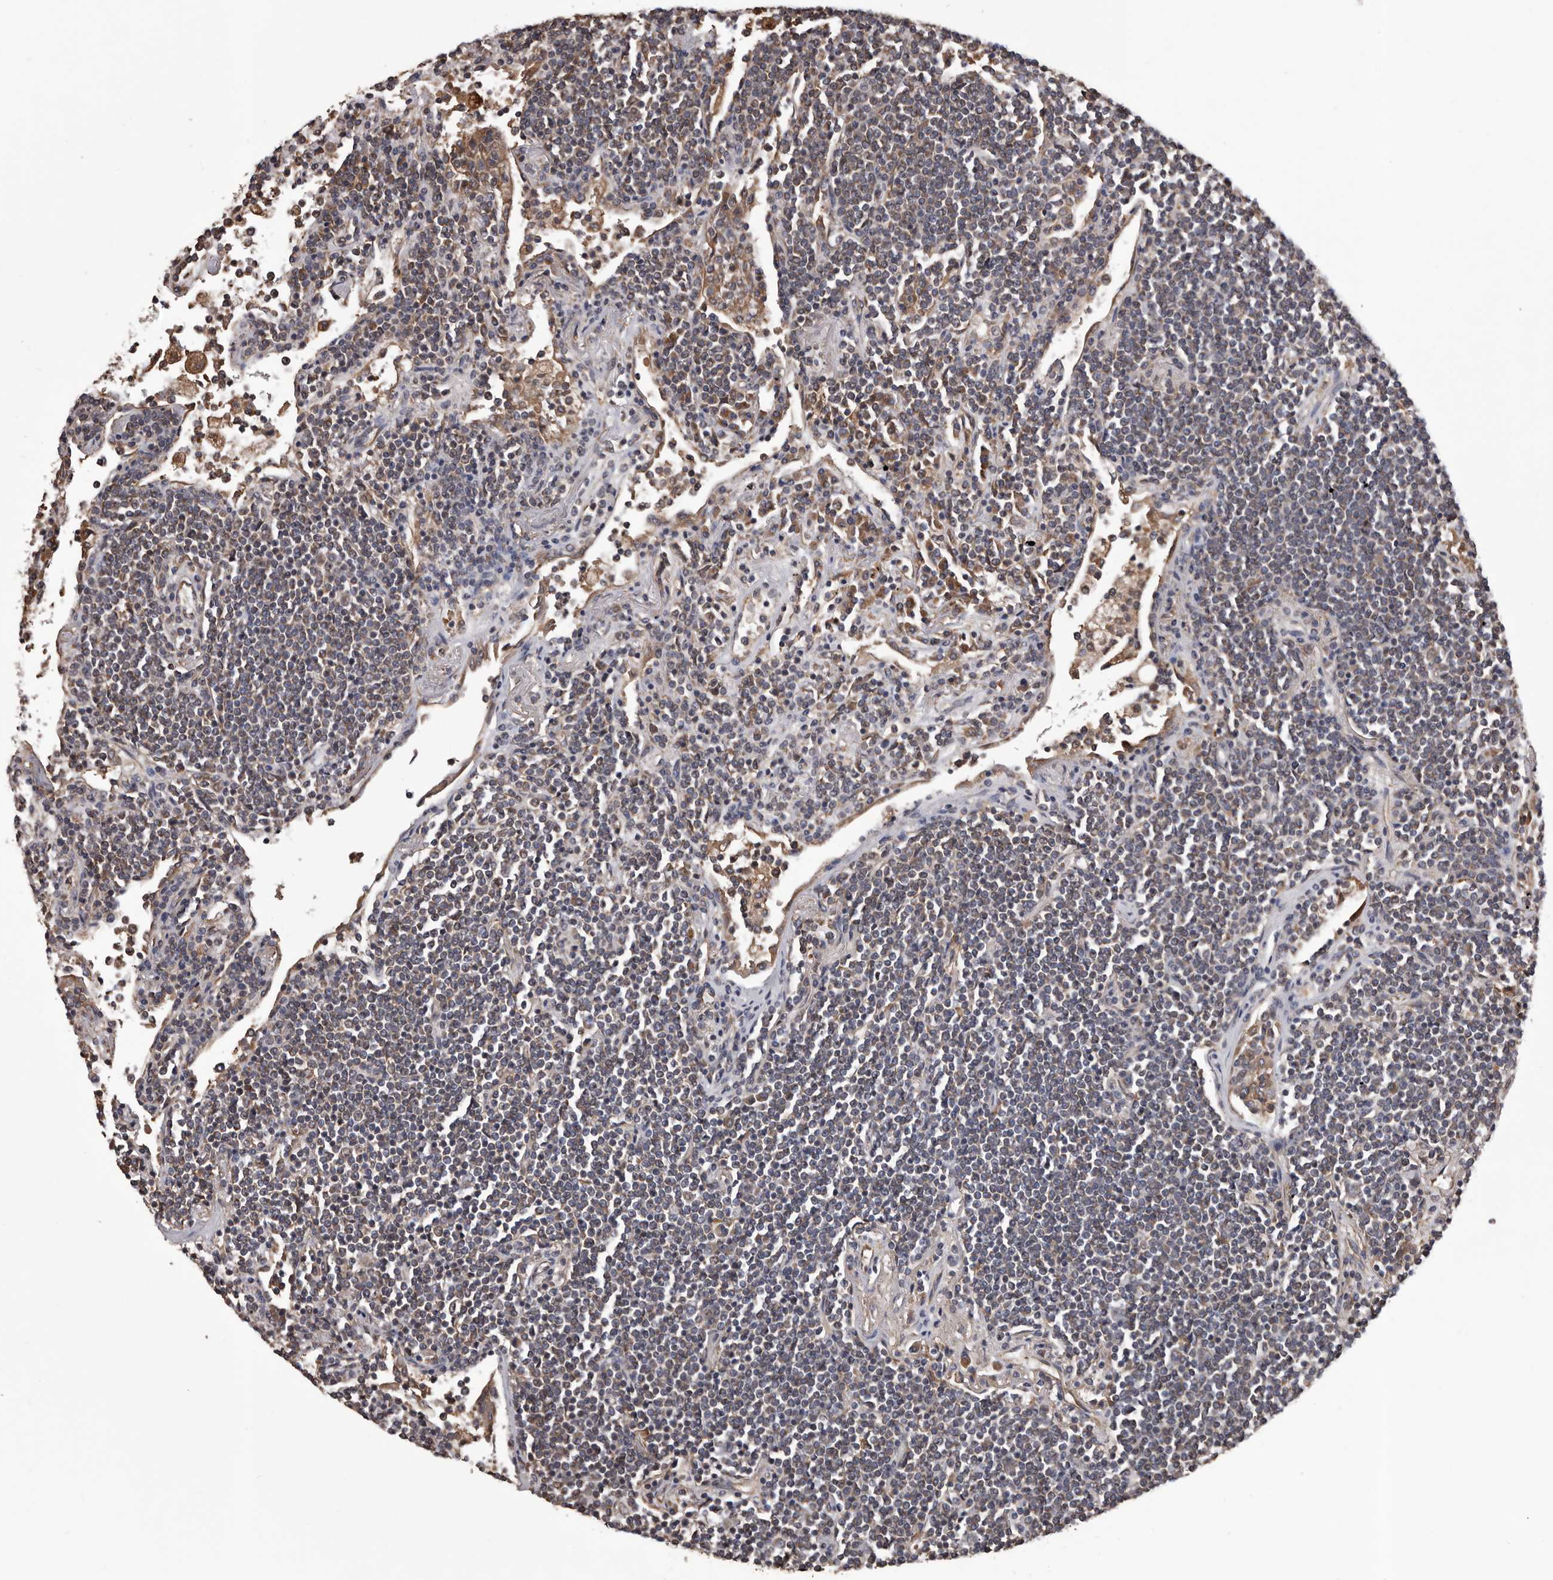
{"staining": {"intensity": "negative", "quantity": "none", "location": "none"}, "tissue": "lymphoma", "cell_type": "Tumor cells", "image_type": "cancer", "snomed": [{"axis": "morphology", "description": "Malignant lymphoma, non-Hodgkin's type, Low grade"}, {"axis": "topography", "description": "Lung"}], "caption": "Immunohistochemical staining of malignant lymphoma, non-Hodgkin's type (low-grade) shows no significant positivity in tumor cells. The staining was performed using DAB (3,3'-diaminobenzidine) to visualize the protein expression in brown, while the nuclei were stained in blue with hematoxylin (Magnification: 20x).", "gene": "CEP104", "patient": {"sex": "female", "age": 71}}